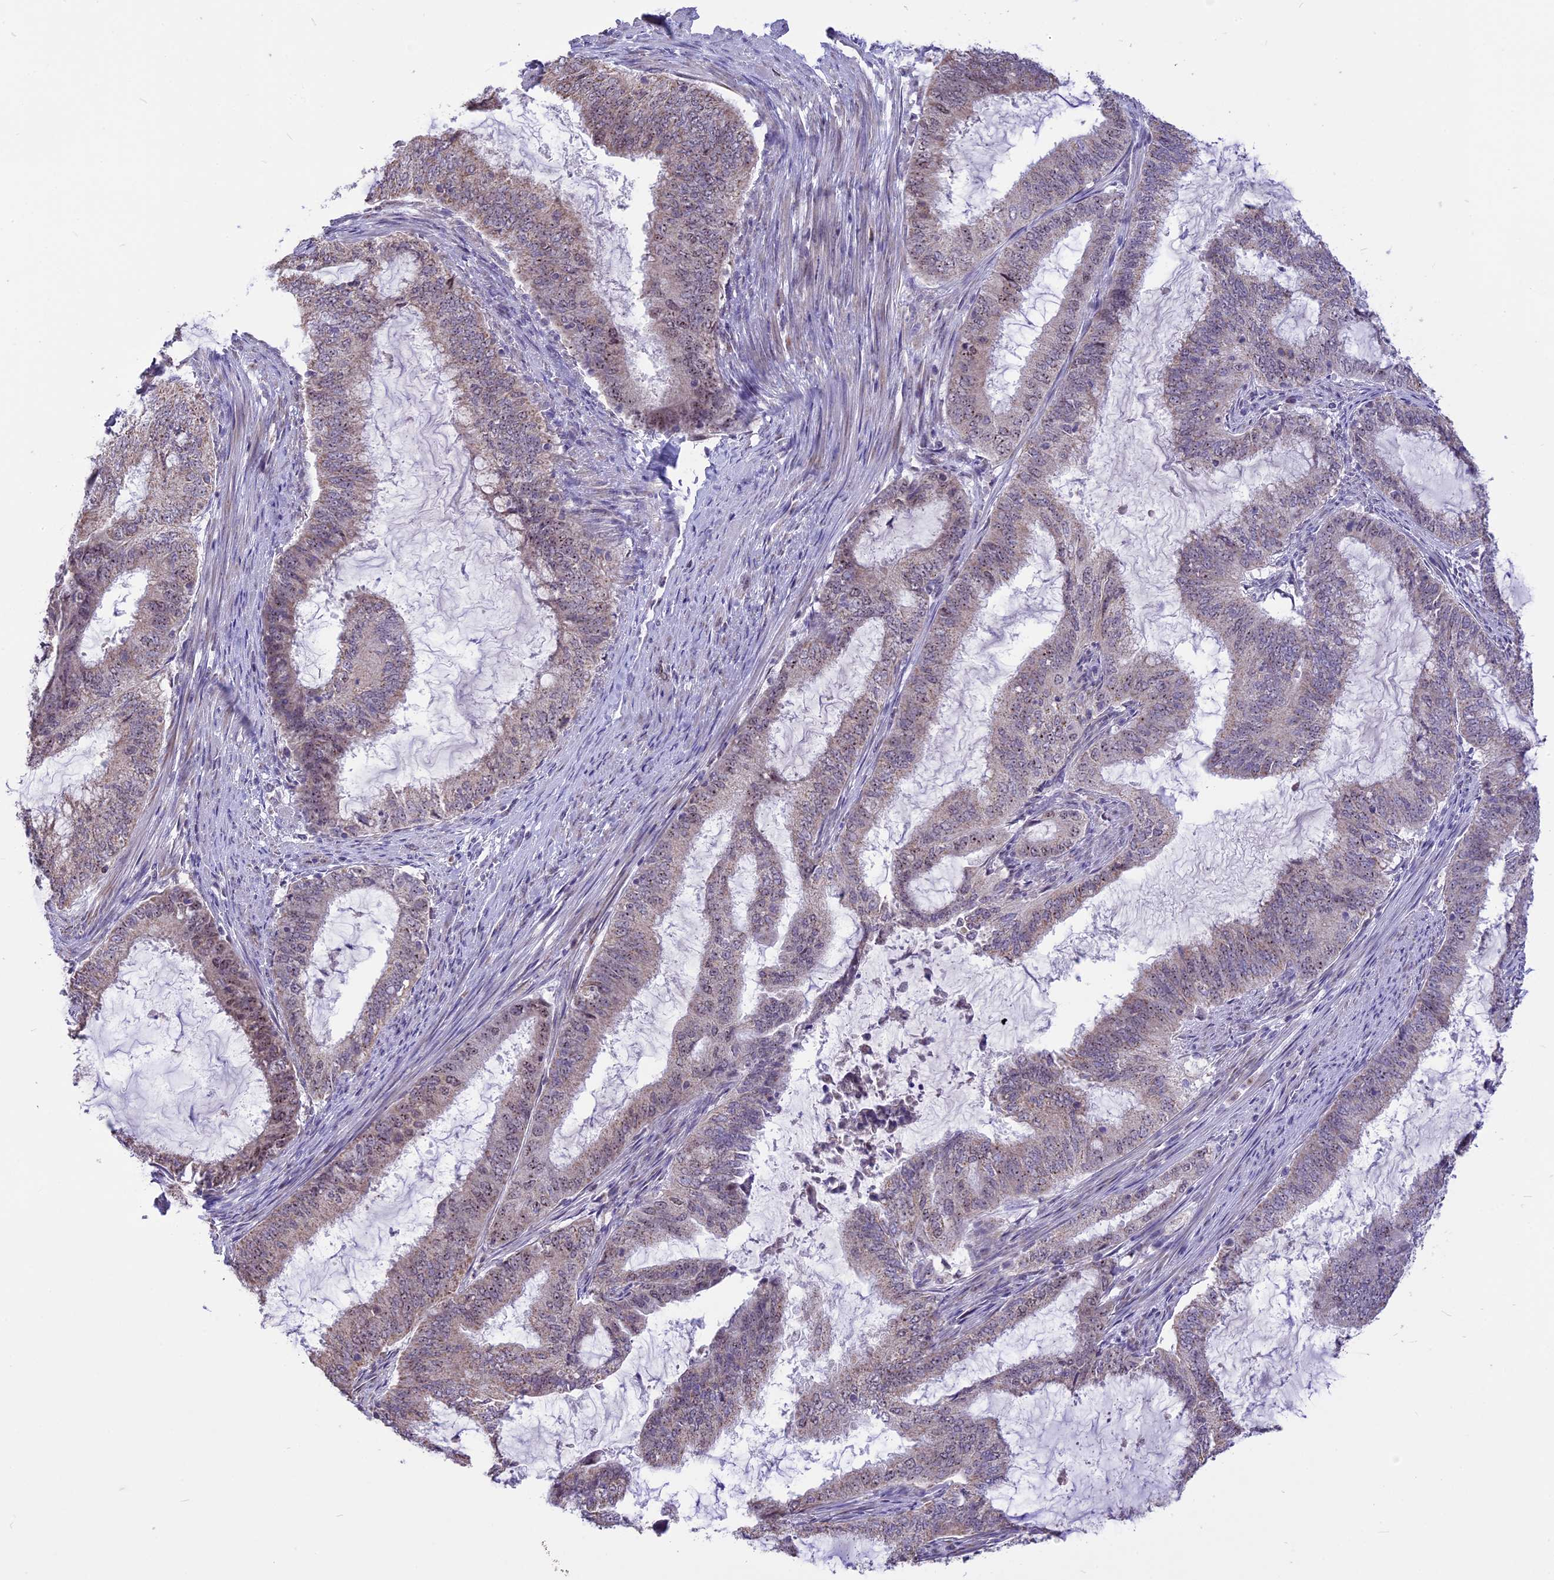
{"staining": {"intensity": "weak", "quantity": "25%-75%", "location": "cytoplasmic/membranous,nuclear"}, "tissue": "endometrial cancer", "cell_type": "Tumor cells", "image_type": "cancer", "snomed": [{"axis": "morphology", "description": "Adenocarcinoma, NOS"}, {"axis": "topography", "description": "Endometrium"}], "caption": "This histopathology image shows endometrial cancer (adenocarcinoma) stained with immunohistochemistry to label a protein in brown. The cytoplasmic/membranous and nuclear of tumor cells show weak positivity for the protein. Nuclei are counter-stained blue.", "gene": "CMSS1", "patient": {"sex": "female", "age": 51}}